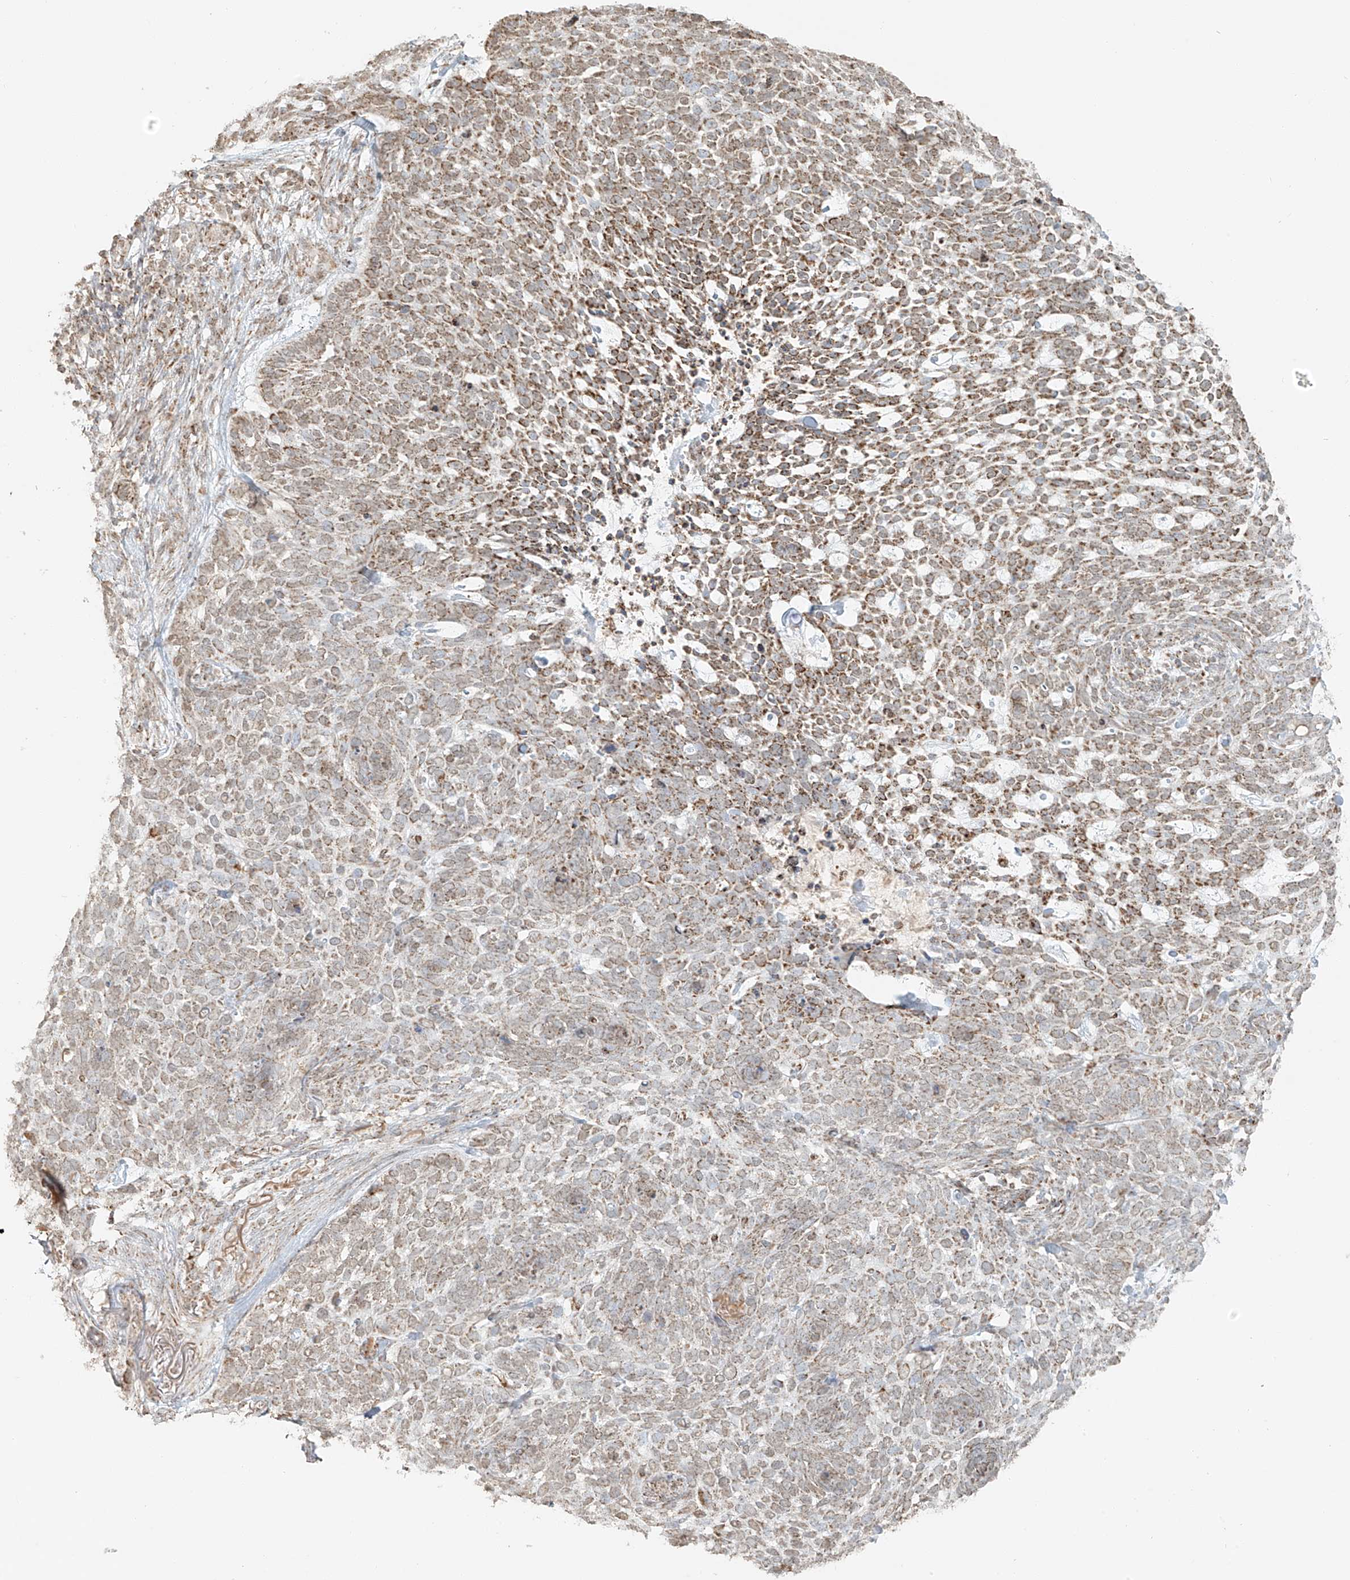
{"staining": {"intensity": "moderate", "quantity": "25%-75%", "location": "cytoplasmic/membranous"}, "tissue": "skin cancer", "cell_type": "Tumor cells", "image_type": "cancer", "snomed": [{"axis": "morphology", "description": "Basal cell carcinoma"}, {"axis": "topography", "description": "Skin"}], "caption": "Moderate cytoplasmic/membranous protein staining is present in about 25%-75% of tumor cells in skin cancer (basal cell carcinoma).", "gene": "MIPEP", "patient": {"sex": "female", "age": 64}}